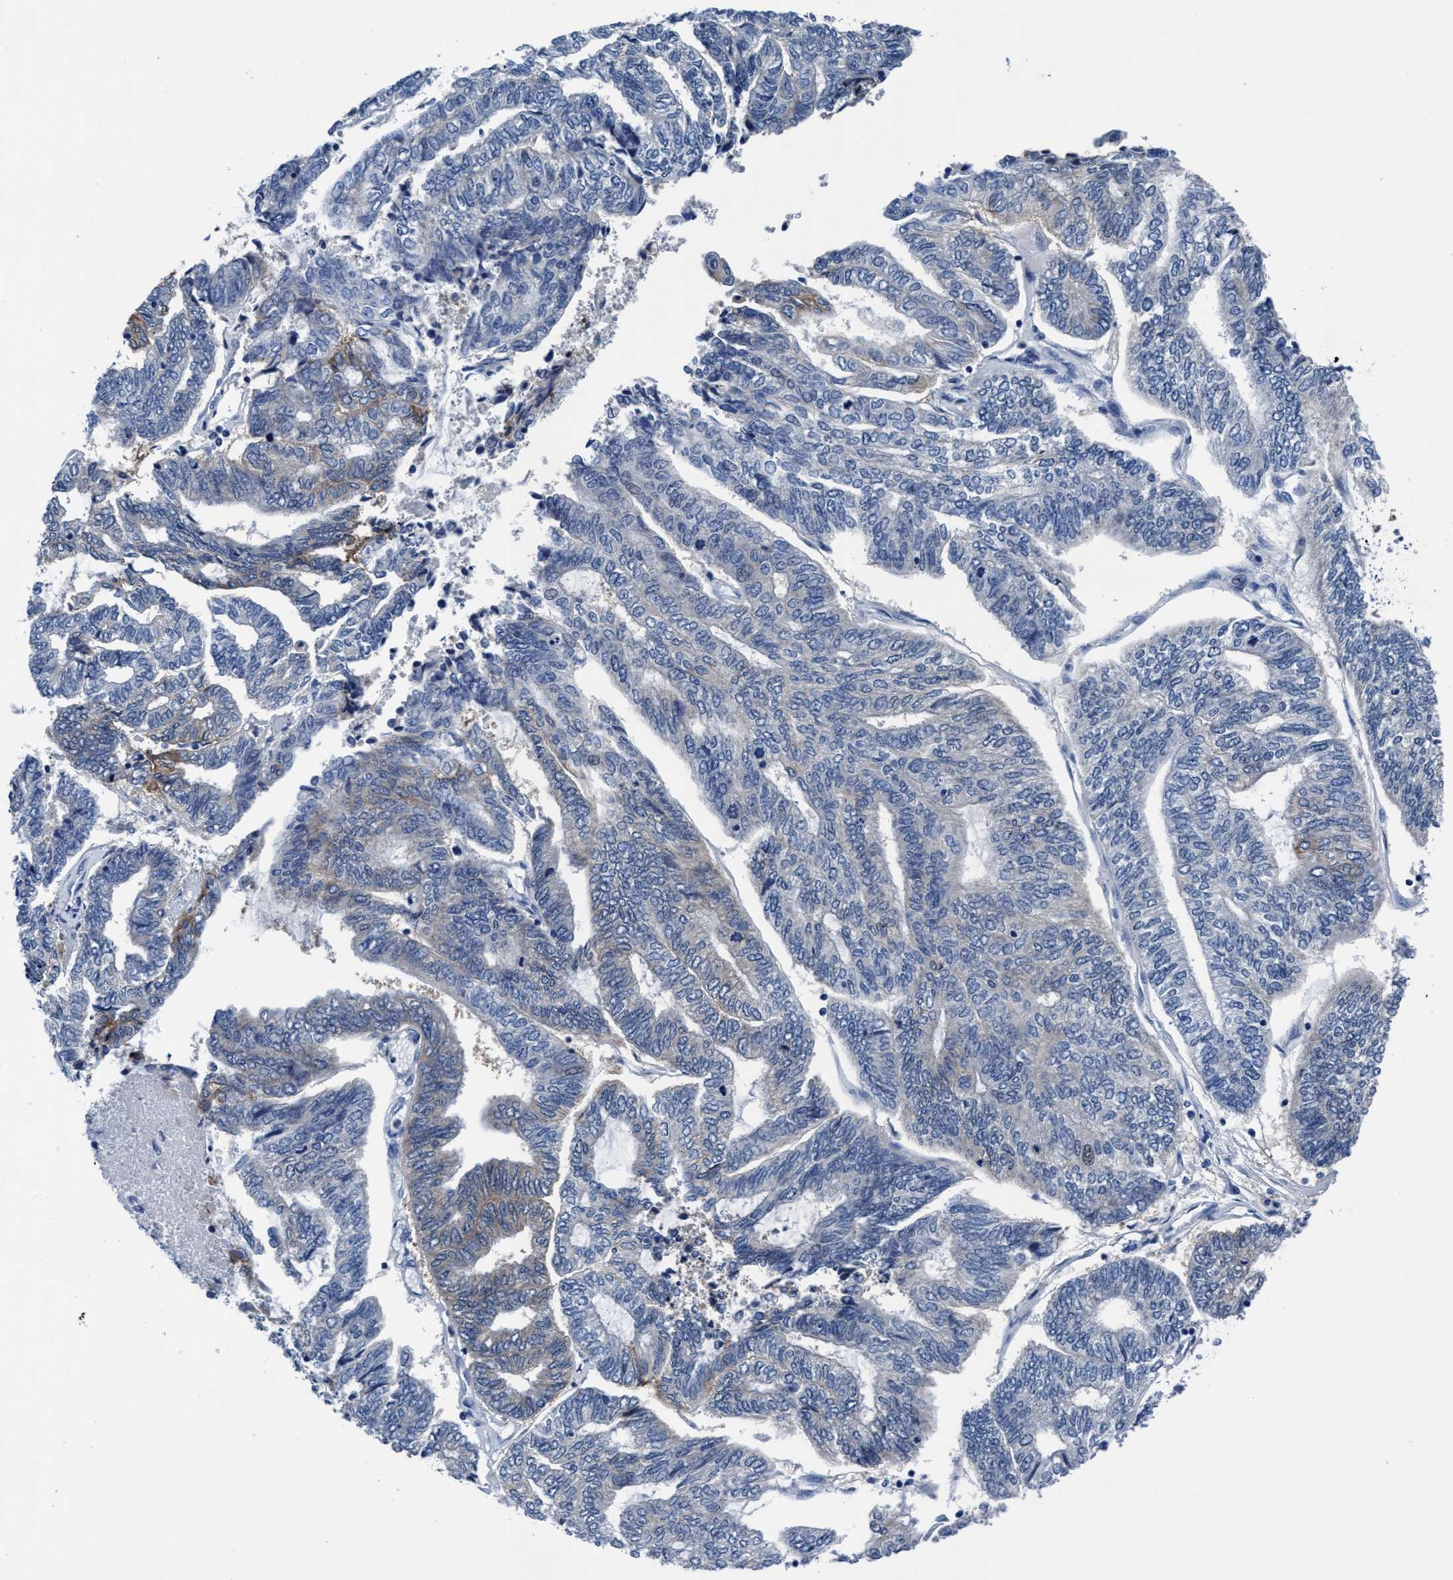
{"staining": {"intensity": "moderate", "quantity": "<25%", "location": "cytoplasmic/membranous"}, "tissue": "endometrial cancer", "cell_type": "Tumor cells", "image_type": "cancer", "snomed": [{"axis": "morphology", "description": "Adenocarcinoma, NOS"}, {"axis": "topography", "description": "Uterus"}, {"axis": "topography", "description": "Endometrium"}], "caption": "This photomicrograph reveals IHC staining of human endometrial adenocarcinoma, with low moderate cytoplasmic/membranous staining in about <25% of tumor cells.", "gene": "TMEM94", "patient": {"sex": "female", "age": 70}}